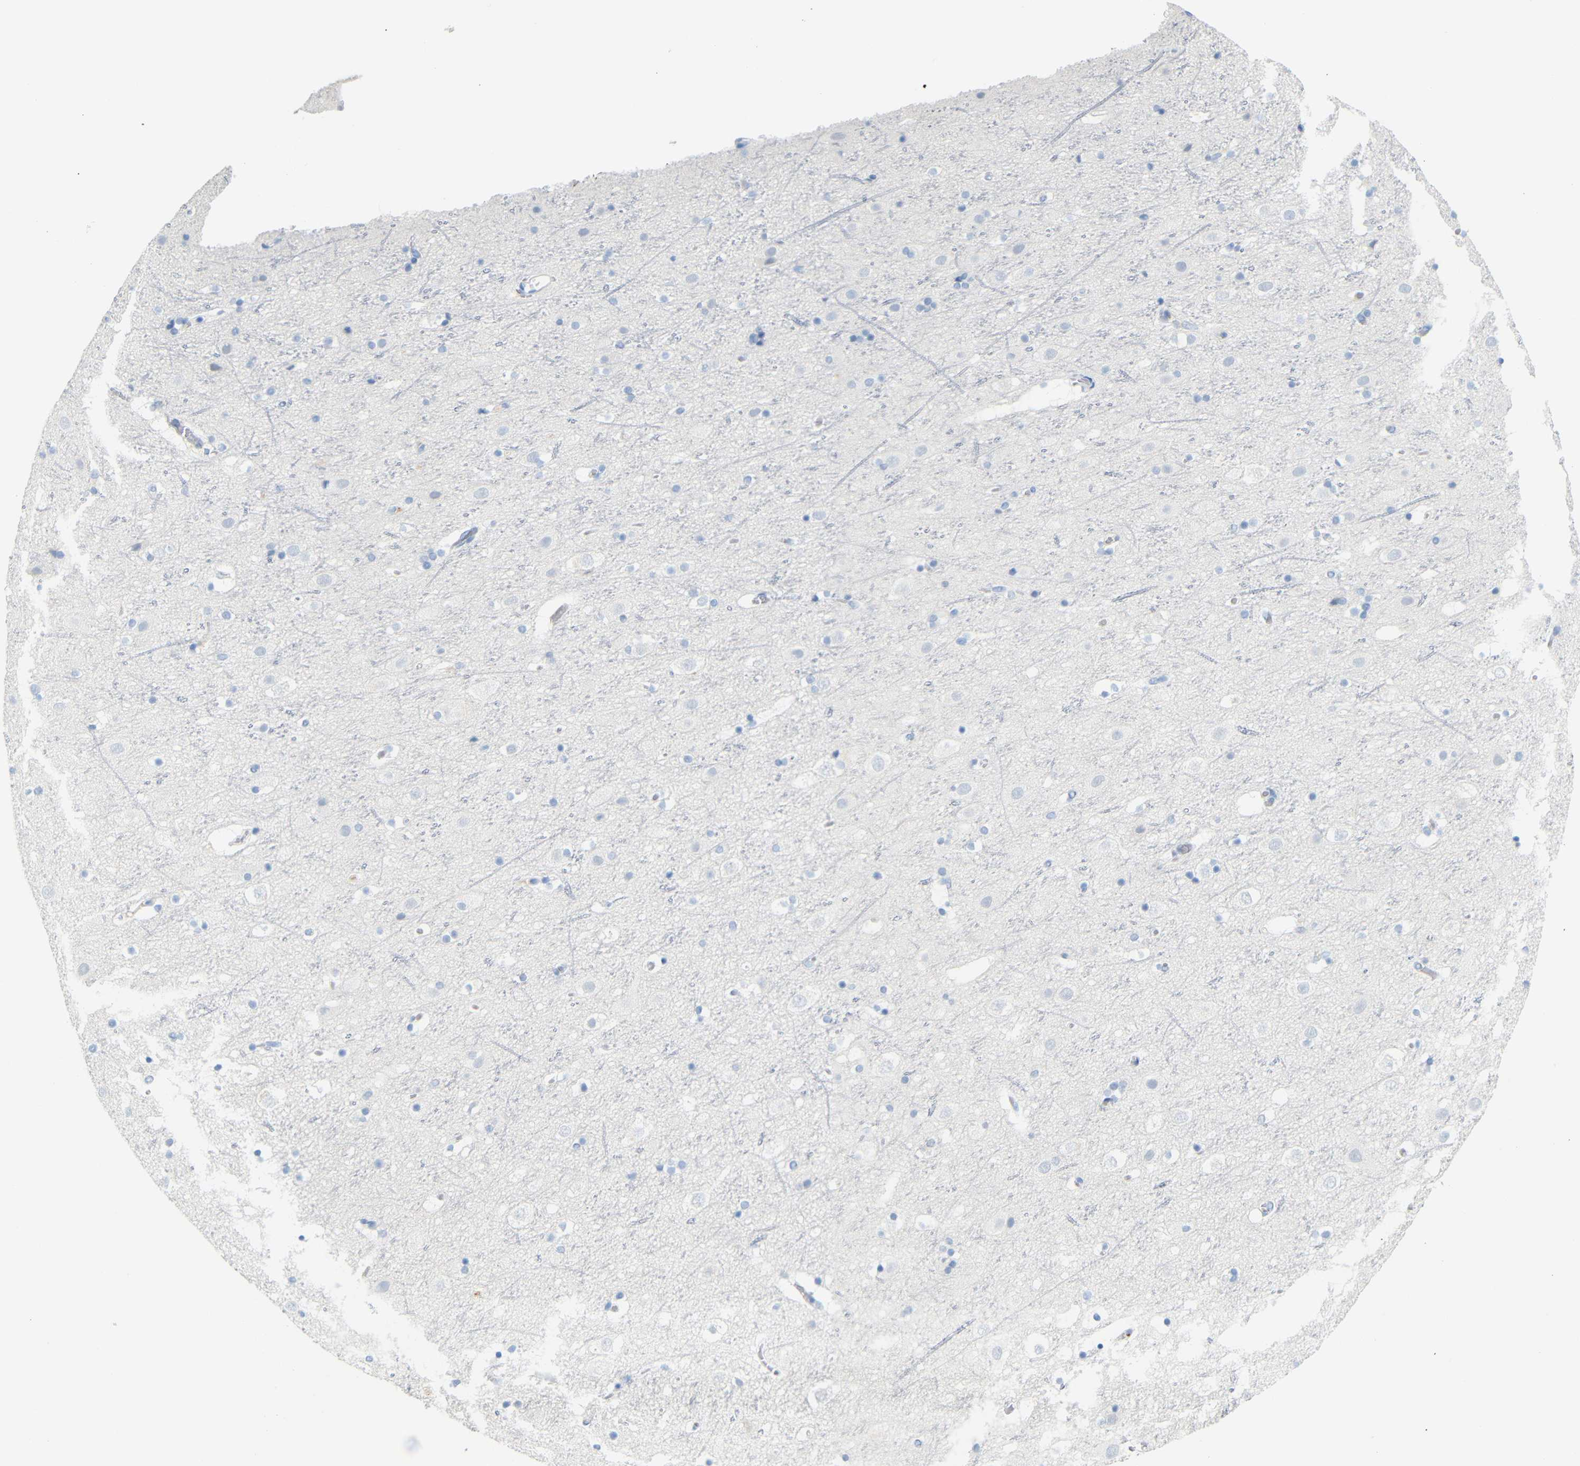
{"staining": {"intensity": "negative", "quantity": "none", "location": "none"}, "tissue": "cerebral cortex", "cell_type": "Endothelial cells", "image_type": "normal", "snomed": [{"axis": "morphology", "description": "Normal tissue, NOS"}, {"axis": "topography", "description": "Cerebral cortex"}], "caption": "Immunohistochemistry photomicrograph of normal cerebral cortex stained for a protein (brown), which demonstrates no positivity in endothelial cells.", "gene": "DYNAP", "patient": {"sex": "male", "age": 45}}